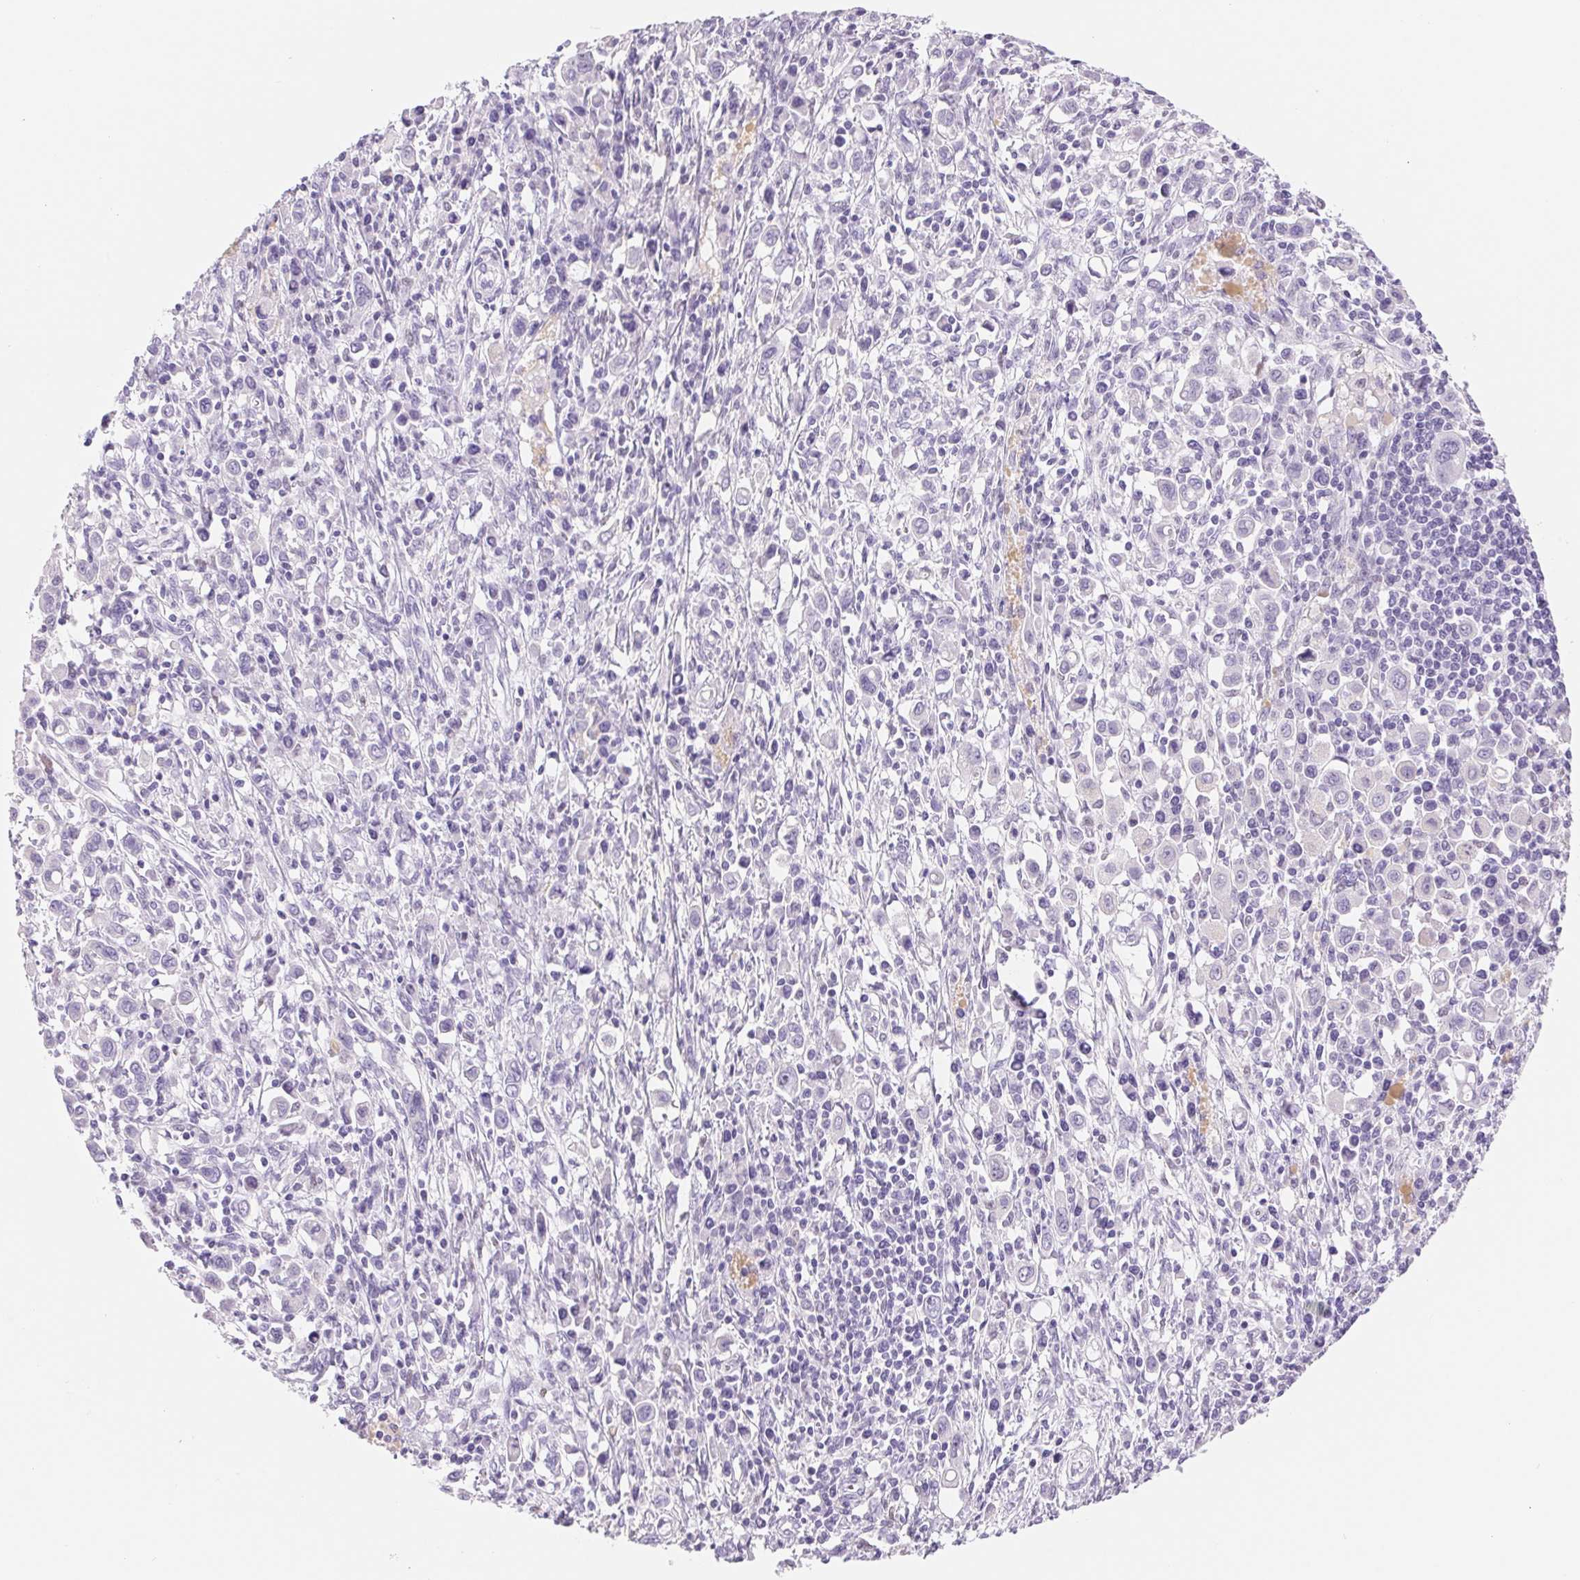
{"staining": {"intensity": "negative", "quantity": "none", "location": "none"}, "tissue": "stomach cancer", "cell_type": "Tumor cells", "image_type": "cancer", "snomed": [{"axis": "morphology", "description": "Adenocarcinoma, NOS"}, {"axis": "topography", "description": "Stomach, upper"}], "caption": "Immunohistochemical staining of human adenocarcinoma (stomach) reveals no significant expression in tumor cells. (IHC, brightfield microscopy, high magnification).", "gene": "ASGR2", "patient": {"sex": "male", "age": 75}}